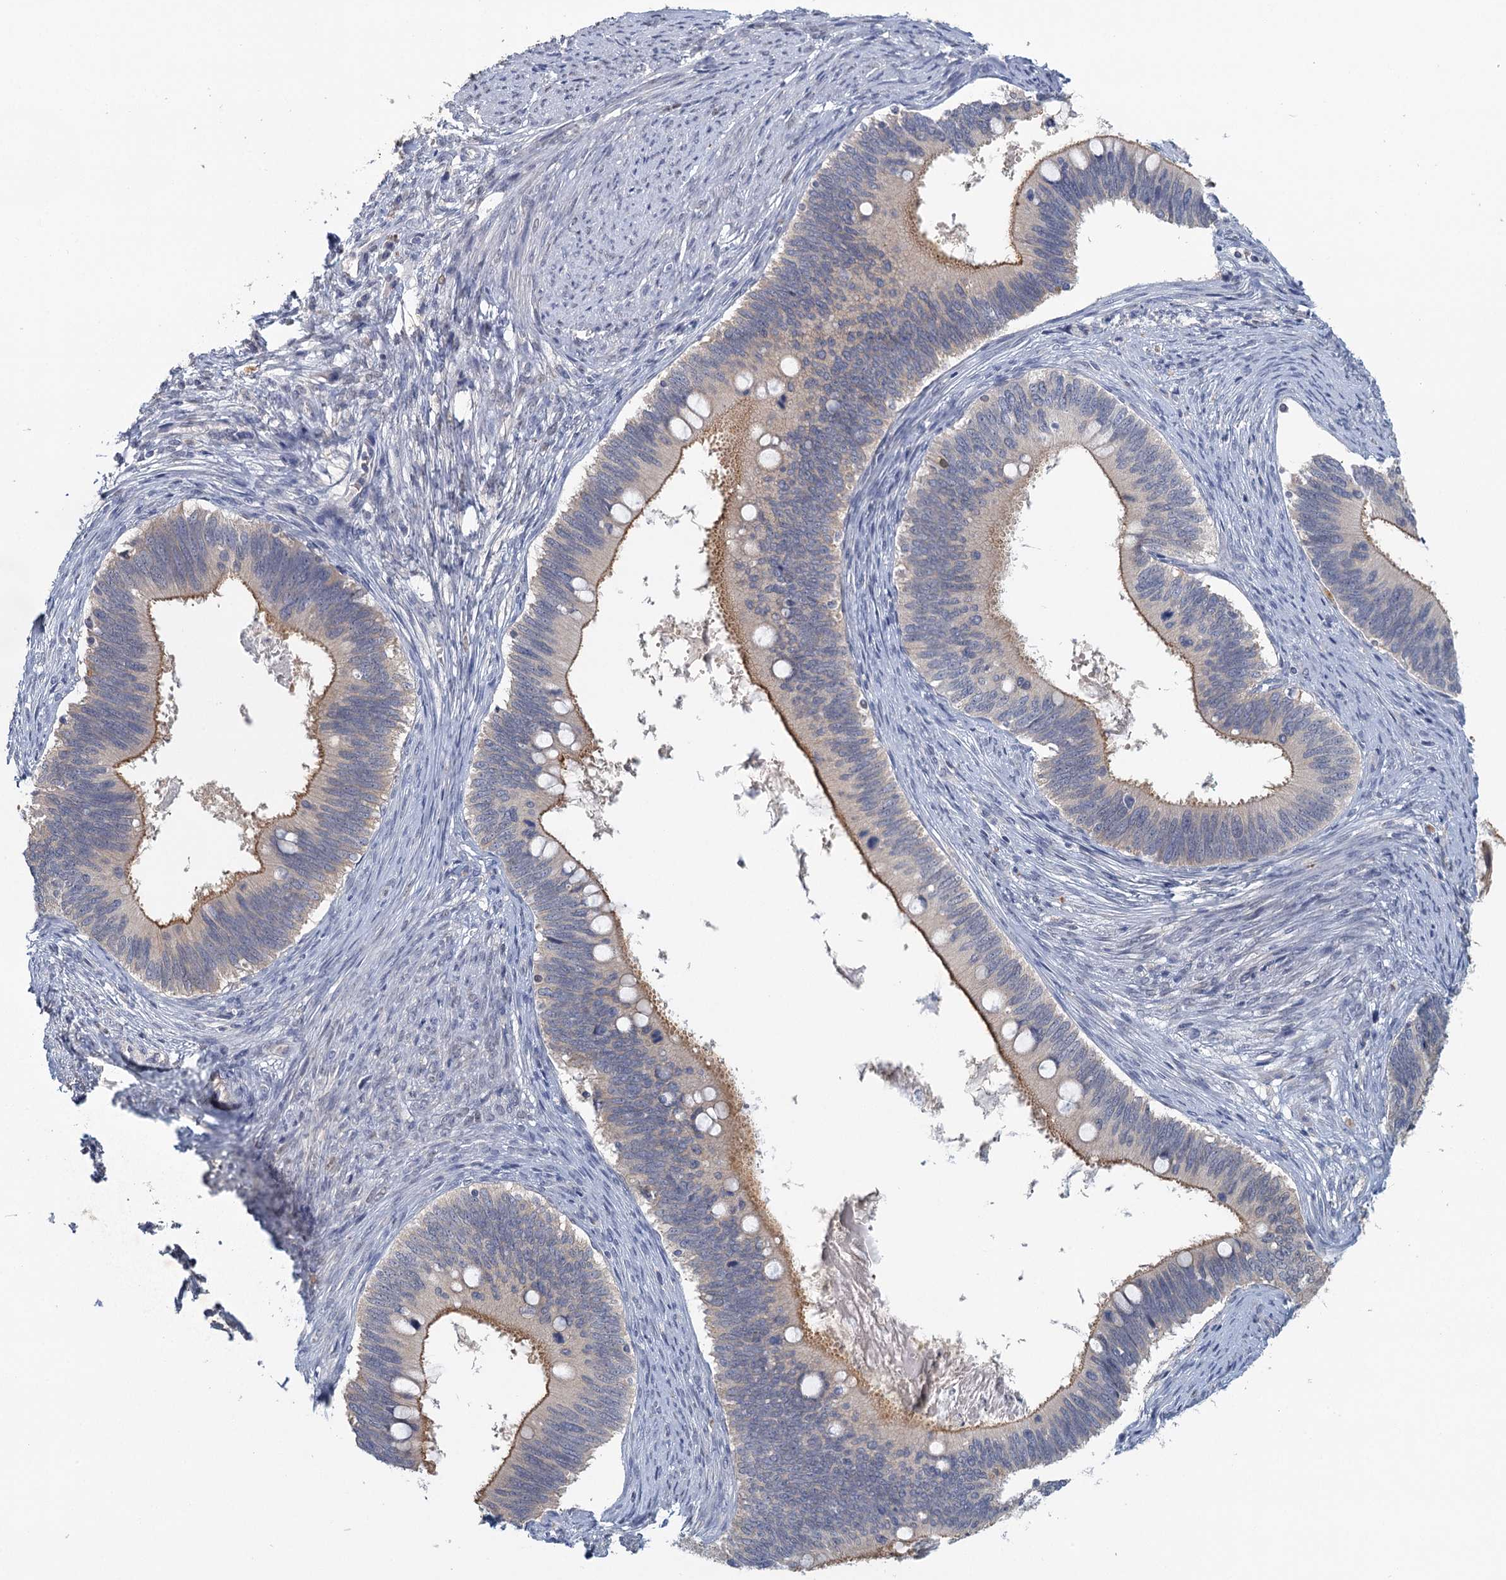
{"staining": {"intensity": "moderate", "quantity": "25%-75%", "location": "cytoplasmic/membranous"}, "tissue": "cervical cancer", "cell_type": "Tumor cells", "image_type": "cancer", "snomed": [{"axis": "morphology", "description": "Adenocarcinoma, NOS"}, {"axis": "topography", "description": "Cervix"}], "caption": "There is medium levels of moderate cytoplasmic/membranous staining in tumor cells of adenocarcinoma (cervical), as demonstrated by immunohistochemical staining (brown color).", "gene": "MYO7B", "patient": {"sex": "female", "age": 42}}